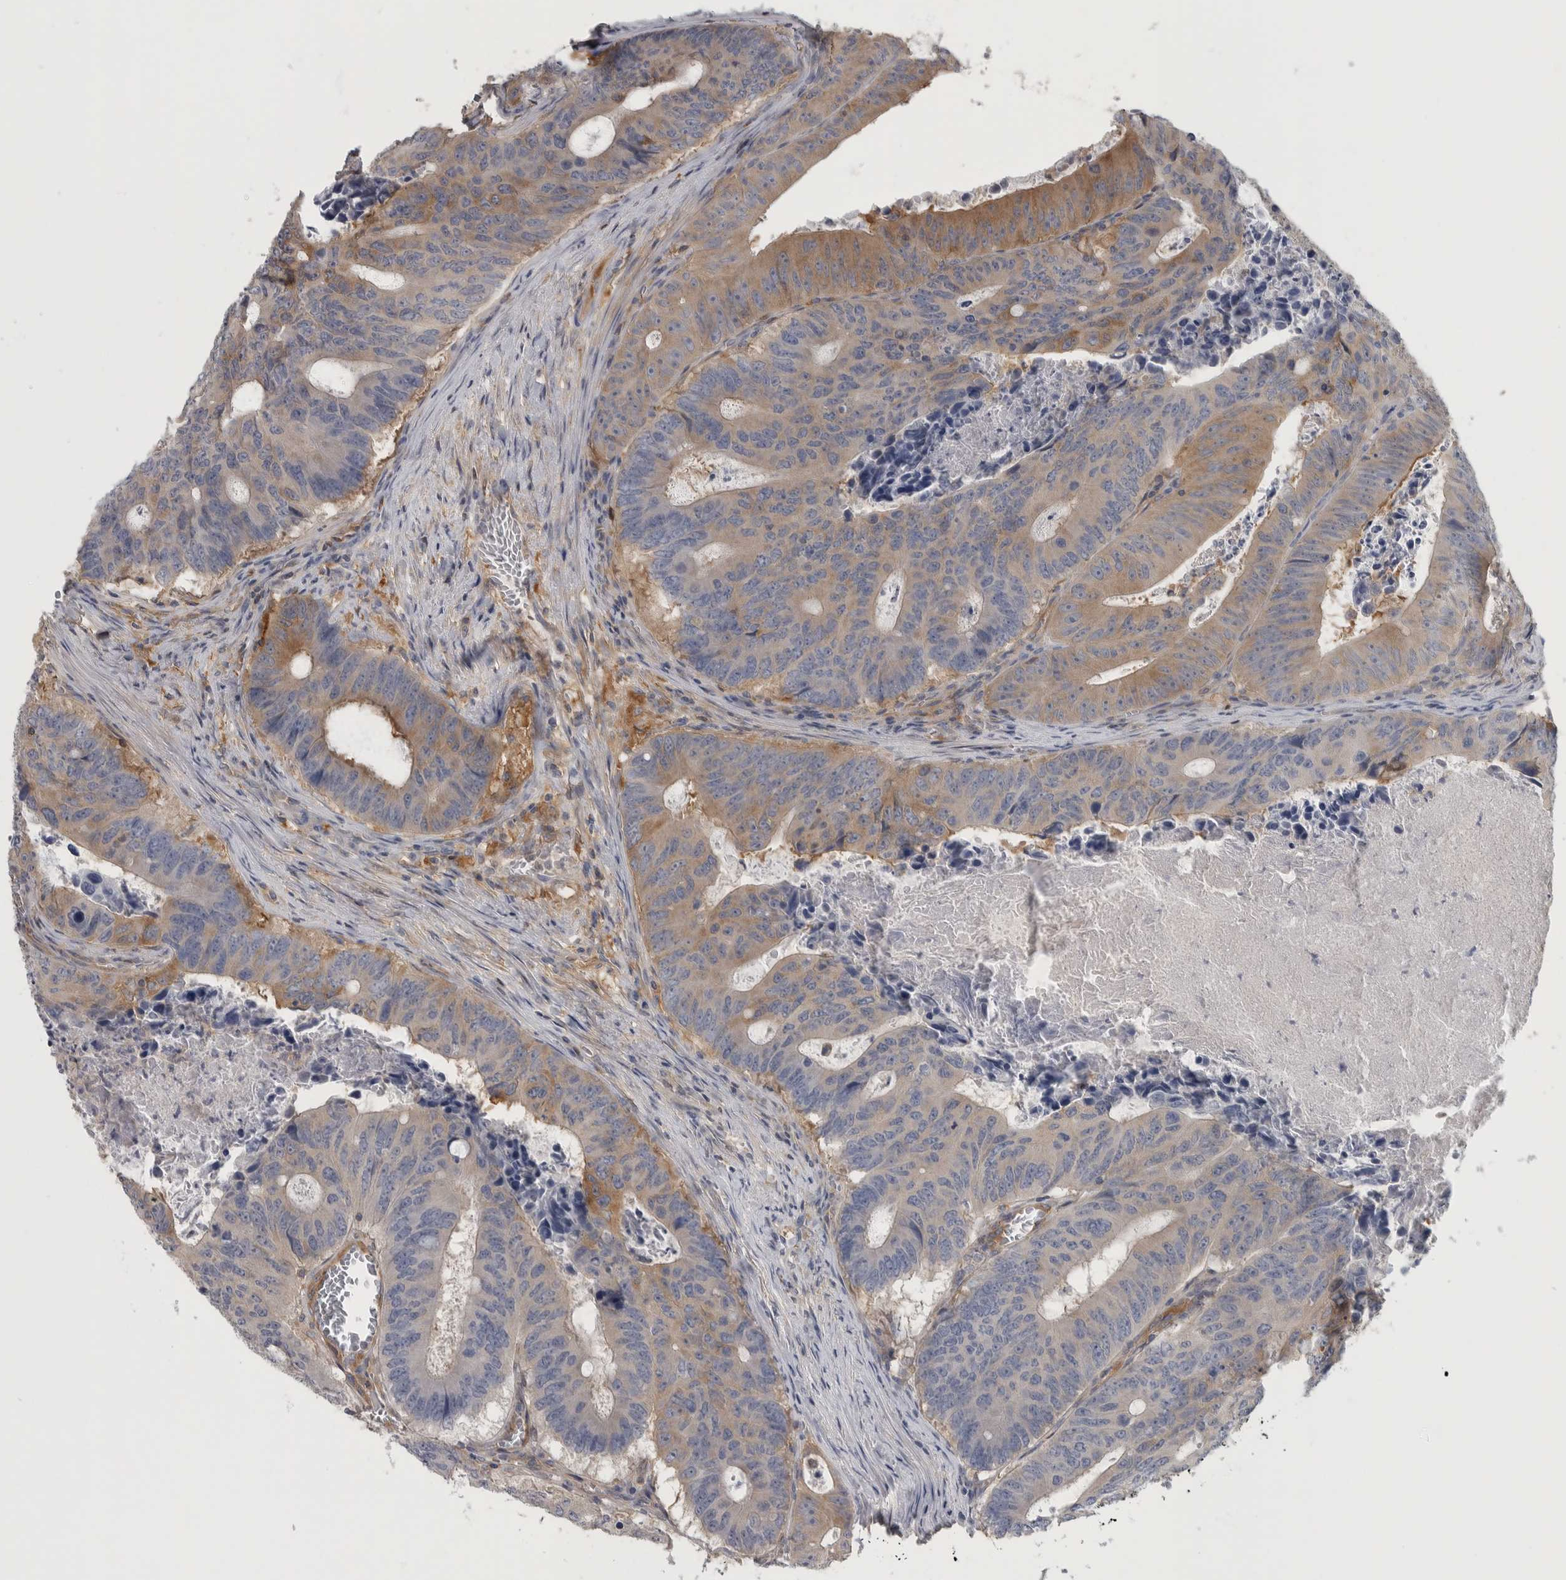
{"staining": {"intensity": "moderate", "quantity": "25%-75%", "location": "cytoplasmic/membranous"}, "tissue": "colorectal cancer", "cell_type": "Tumor cells", "image_type": "cancer", "snomed": [{"axis": "morphology", "description": "Adenocarcinoma, NOS"}, {"axis": "topography", "description": "Colon"}], "caption": "Moderate cytoplasmic/membranous protein positivity is identified in about 25%-75% of tumor cells in colorectal cancer.", "gene": "NFKB2", "patient": {"sex": "male", "age": 87}}